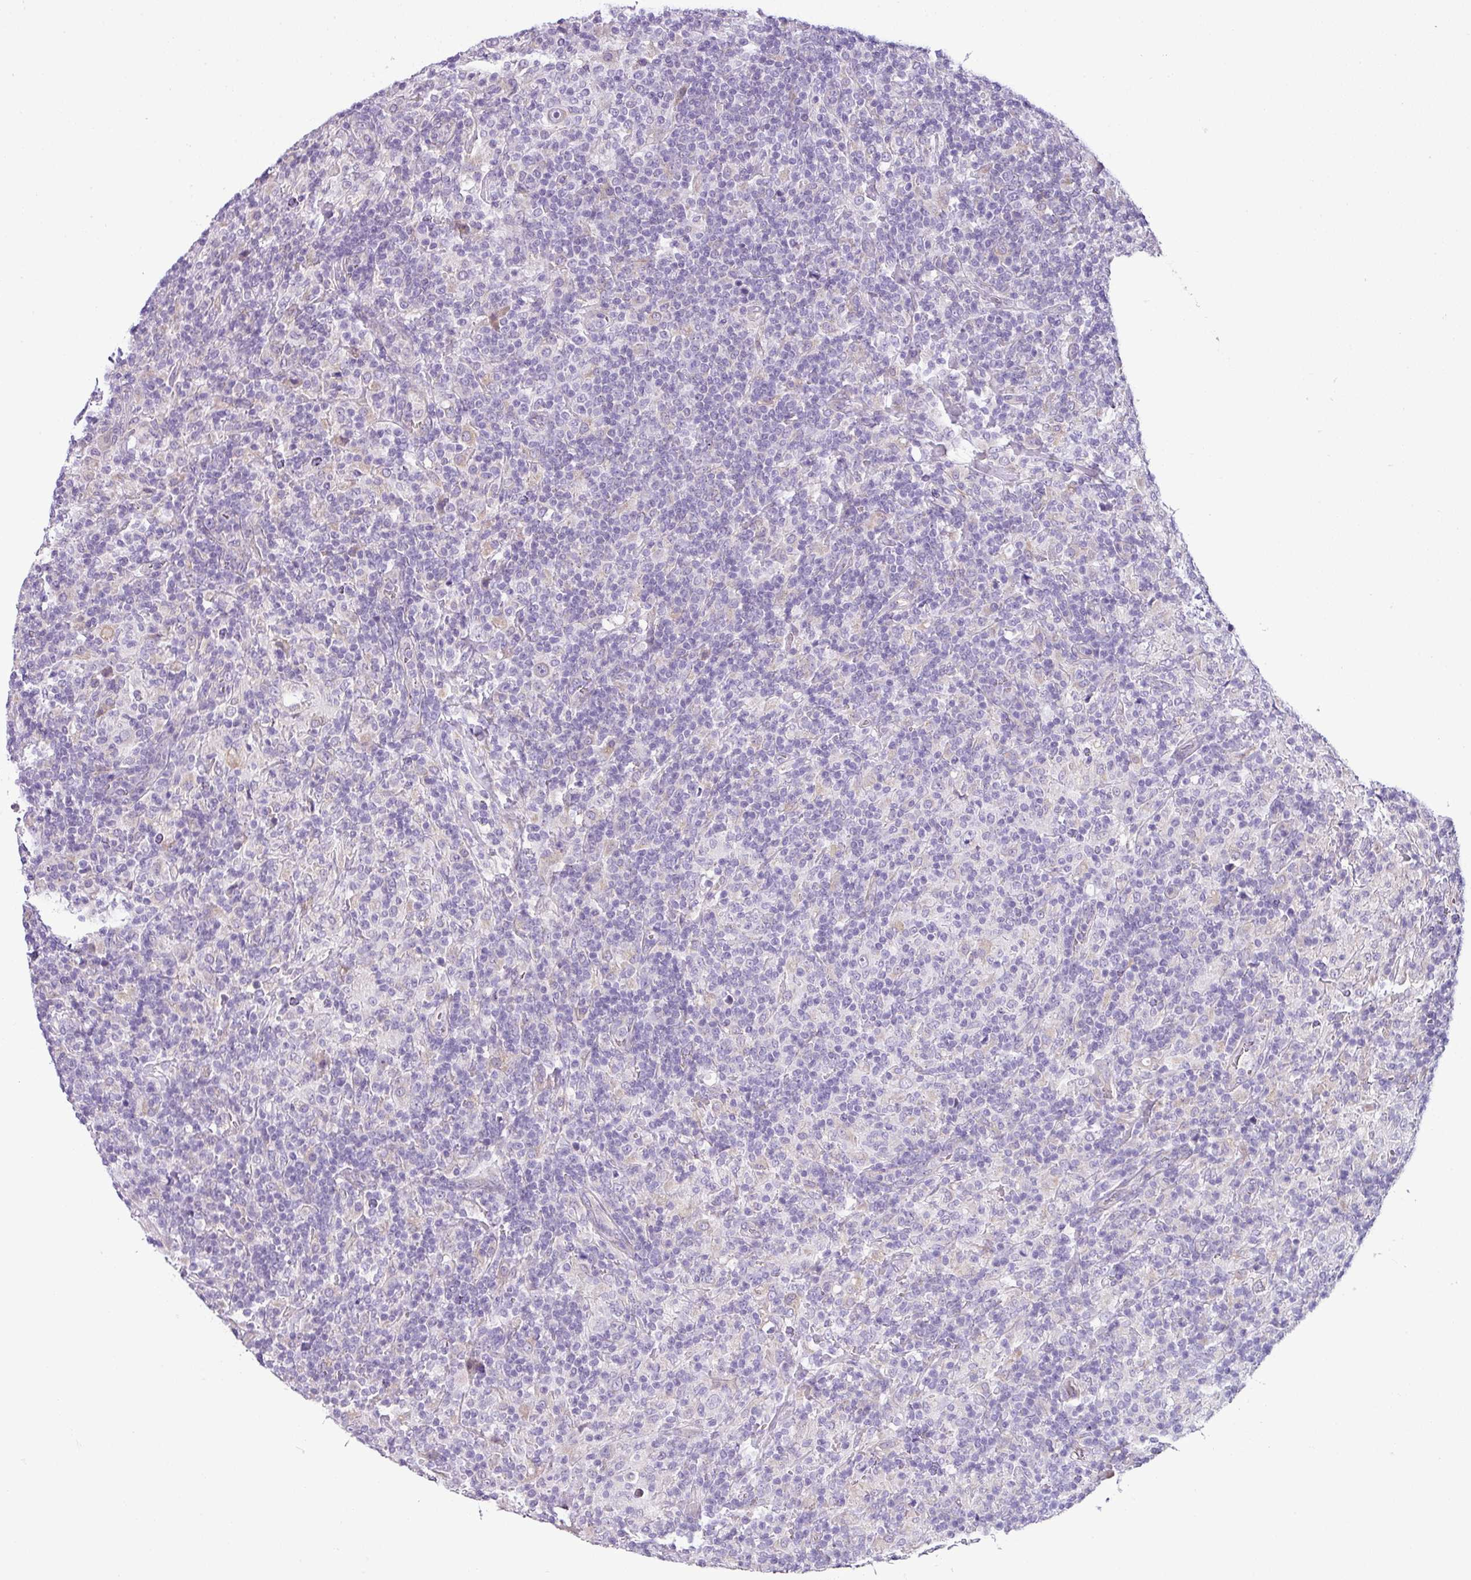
{"staining": {"intensity": "negative", "quantity": "none", "location": "none"}, "tissue": "lymphoma", "cell_type": "Tumor cells", "image_type": "cancer", "snomed": [{"axis": "morphology", "description": "Hodgkin's disease, NOS"}, {"axis": "topography", "description": "Lymph node"}], "caption": "Protein analysis of Hodgkin's disease shows no significant positivity in tumor cells.", "gene": "TOR1AIP2", "patient": {"sex": "male", "age": 70}}